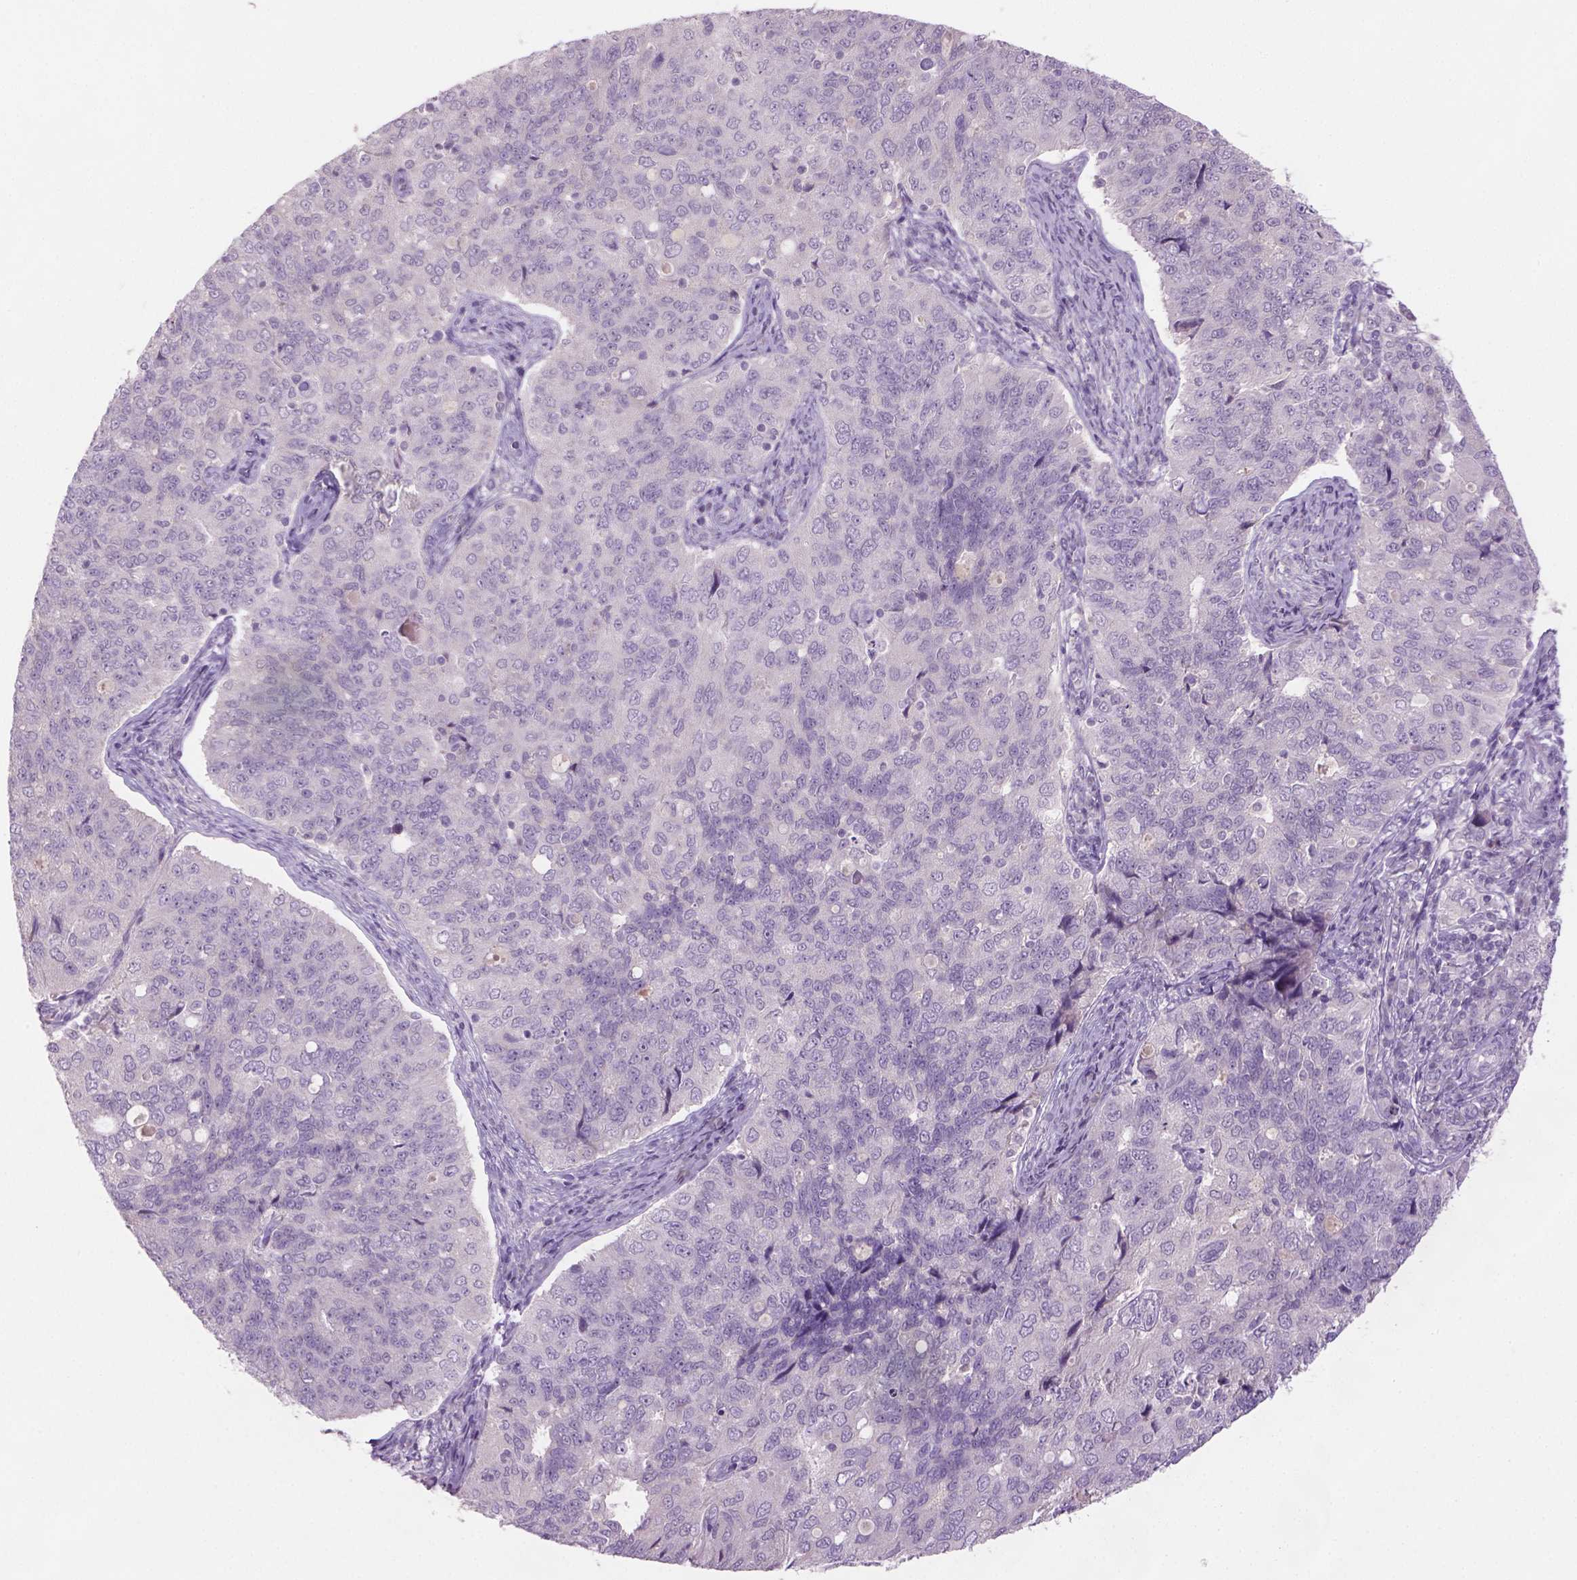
{"staining": {"intensity": "negative", "quantity": "none", "location": "none"}, "tissue": "endometrial cancer", "cell_type": "Tumor cells", "image_type": "cancer", "snomed": [{"axis": "morphology", "description": "Adenocarcinoma, NOS"}, {"axis": "topography", "description": "Endometrium"}], "caption": "Immunohistochemistry (IHC) of human endometrial adenocarcinoma demonstrates no staining in tumor cells.", "gene": "GFI1B", "patient": {"sex": "female", "age": 43}}